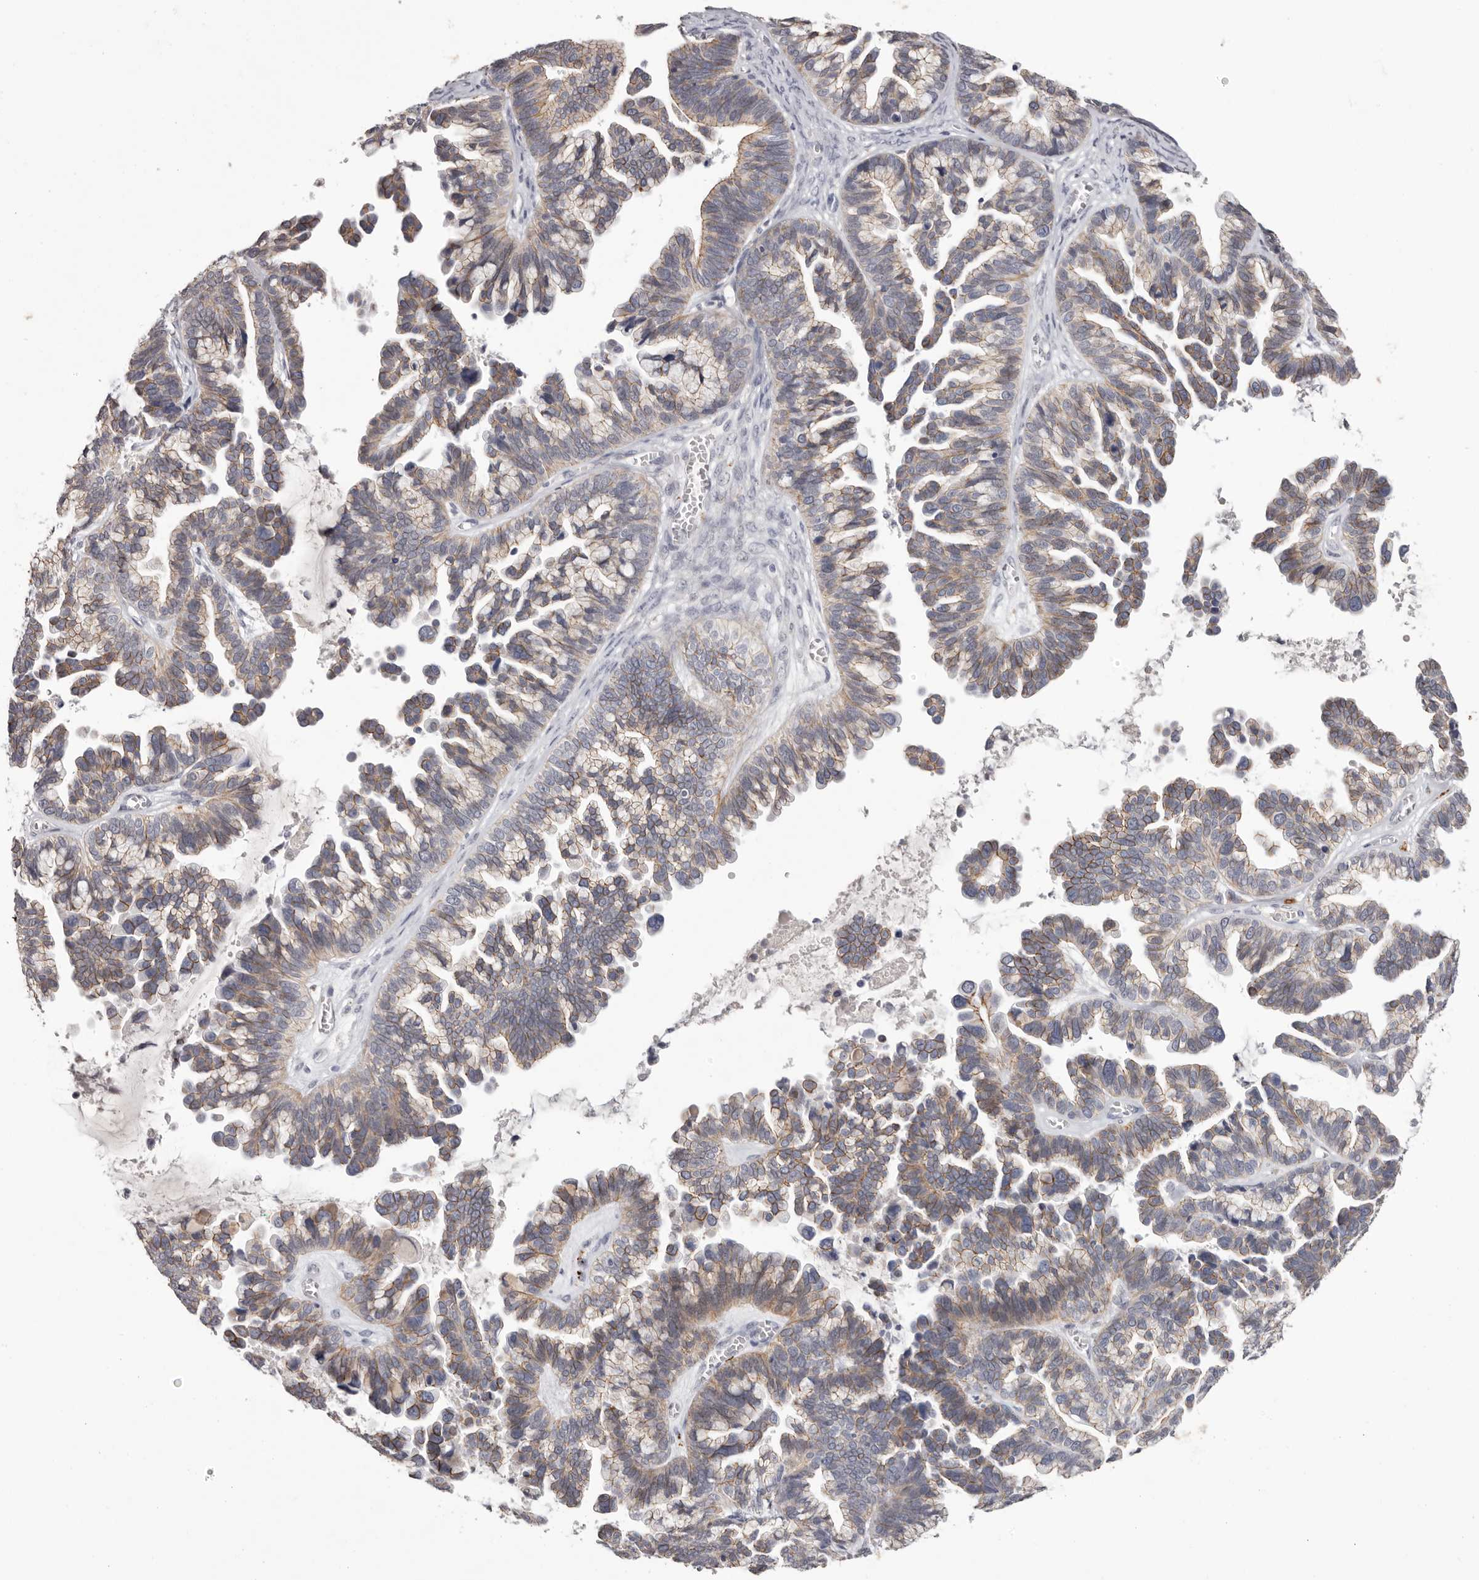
{"staining": {"intensity": "weak", "quantity": ">75%", "location": "cytoplasmic/membranous"}, "tissue": "ovarian cancer", "cell_type": "Tumor cells", "image_type": "cancer", "snomed": [{"axis": "morphology", "description": "Cystadenocarcinoma, serous, NOS"}, {"axis": "topography", "description": "Ovary"}], "caption": "An immunohistochemistry micrograph of tumor tissue is shown. Protein staining in brown highlights weak cytoplasmic/membranous positivity in ovarian cancer (serous cystadenocarcinoma) within tumor cells.", "gene": "PCDHB6", "patient": {"sex": "female", "age": 56}}